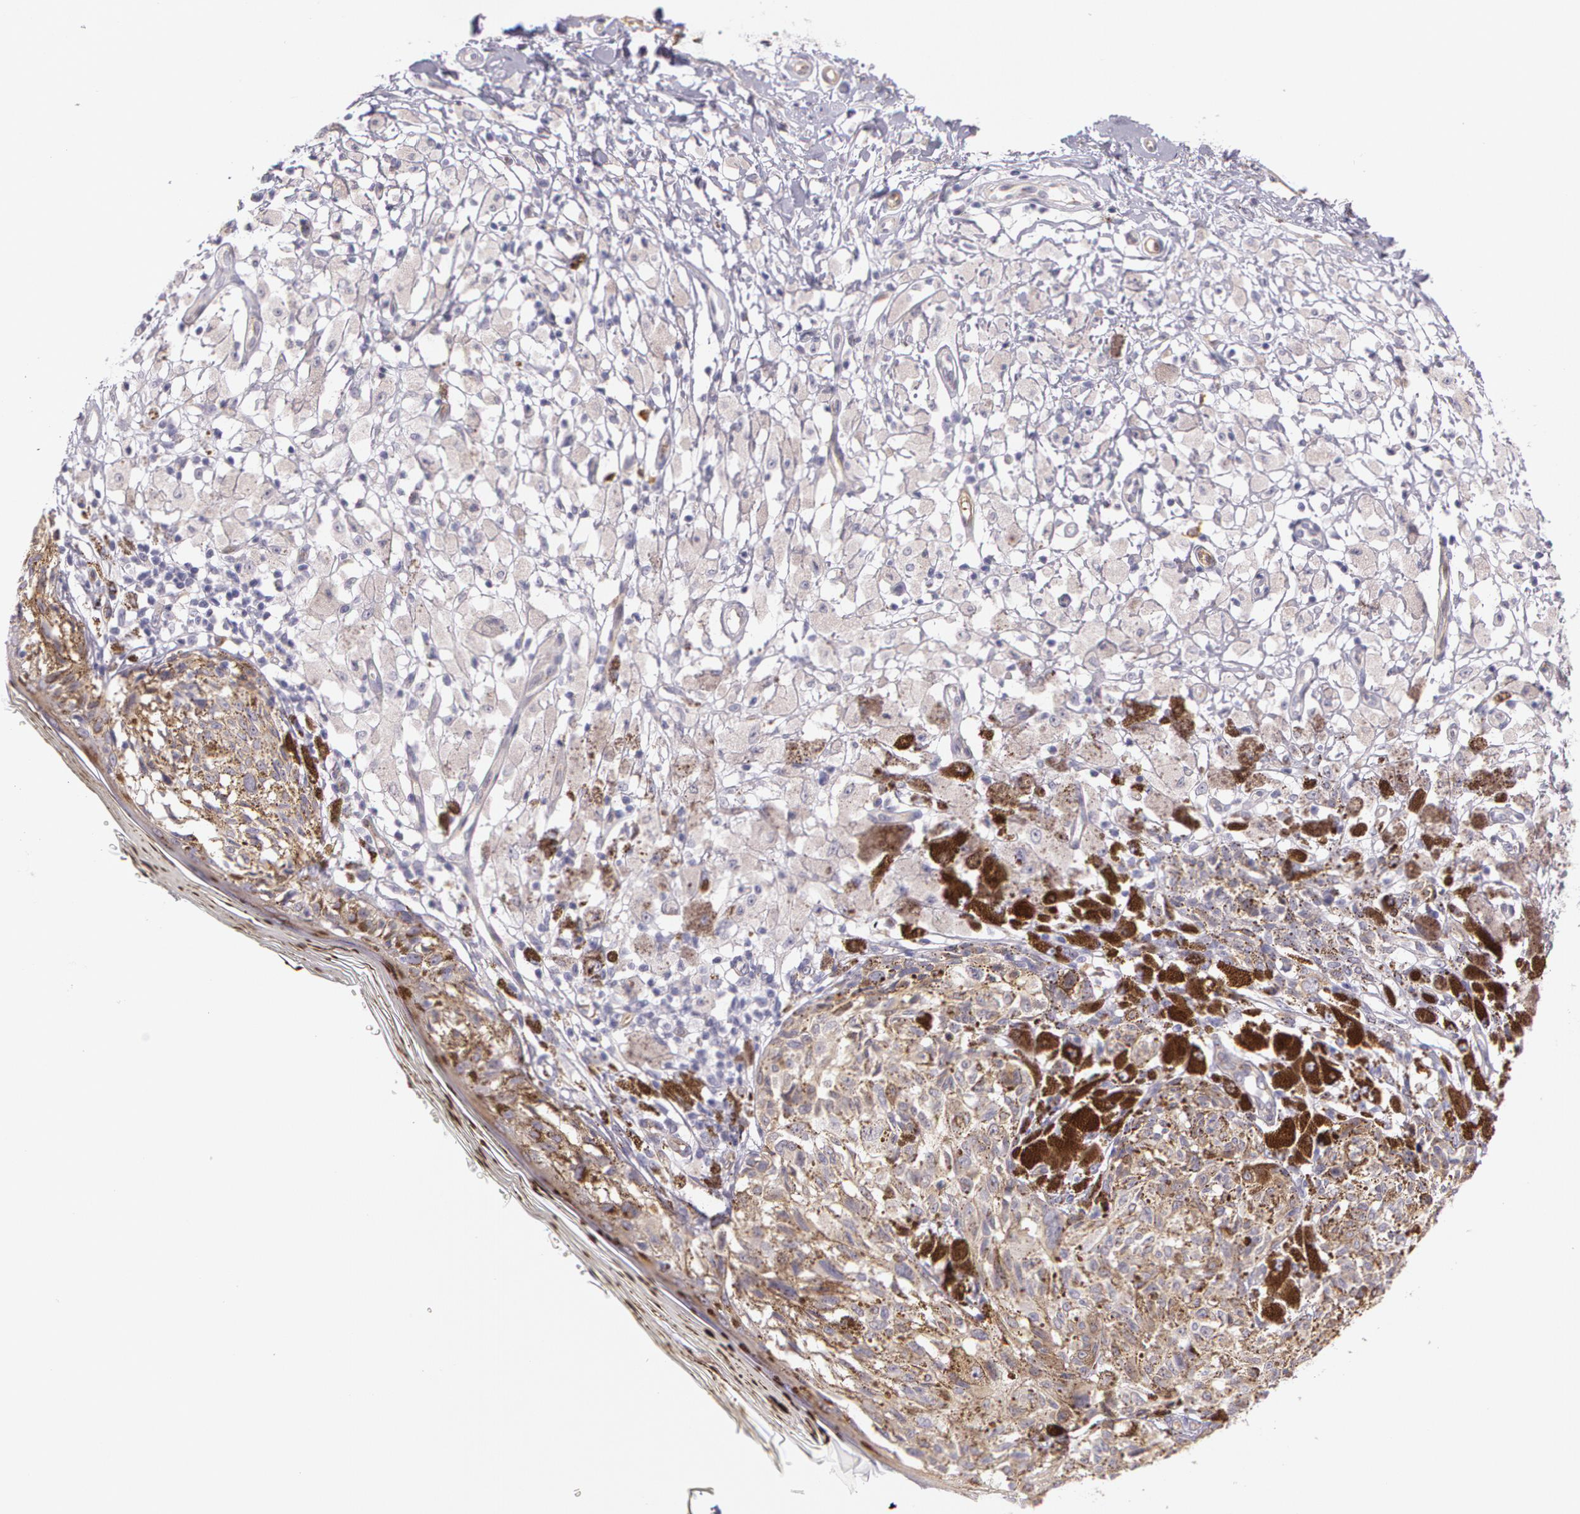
{"staining": {"intensity": "moderate", "quantity": "25%-75%", "location": "cytoplasmic/membranous"}, "tissue": "melanoma", "cell_type": "Tumor cells", "image_type": "cancer", "snomed": [{"axis": "morphology", "description": "Malignant melanoma, NOS"}, {"axis": "topography", "description": "Skin"}], "caption": "Protein staining demonstrates moderate cytoplasmic/membranous staining in about 25%-75% of tumor cells in malignant melanoma.", "gene": "APP", "patient": {"sex": "male", "age": 88}}